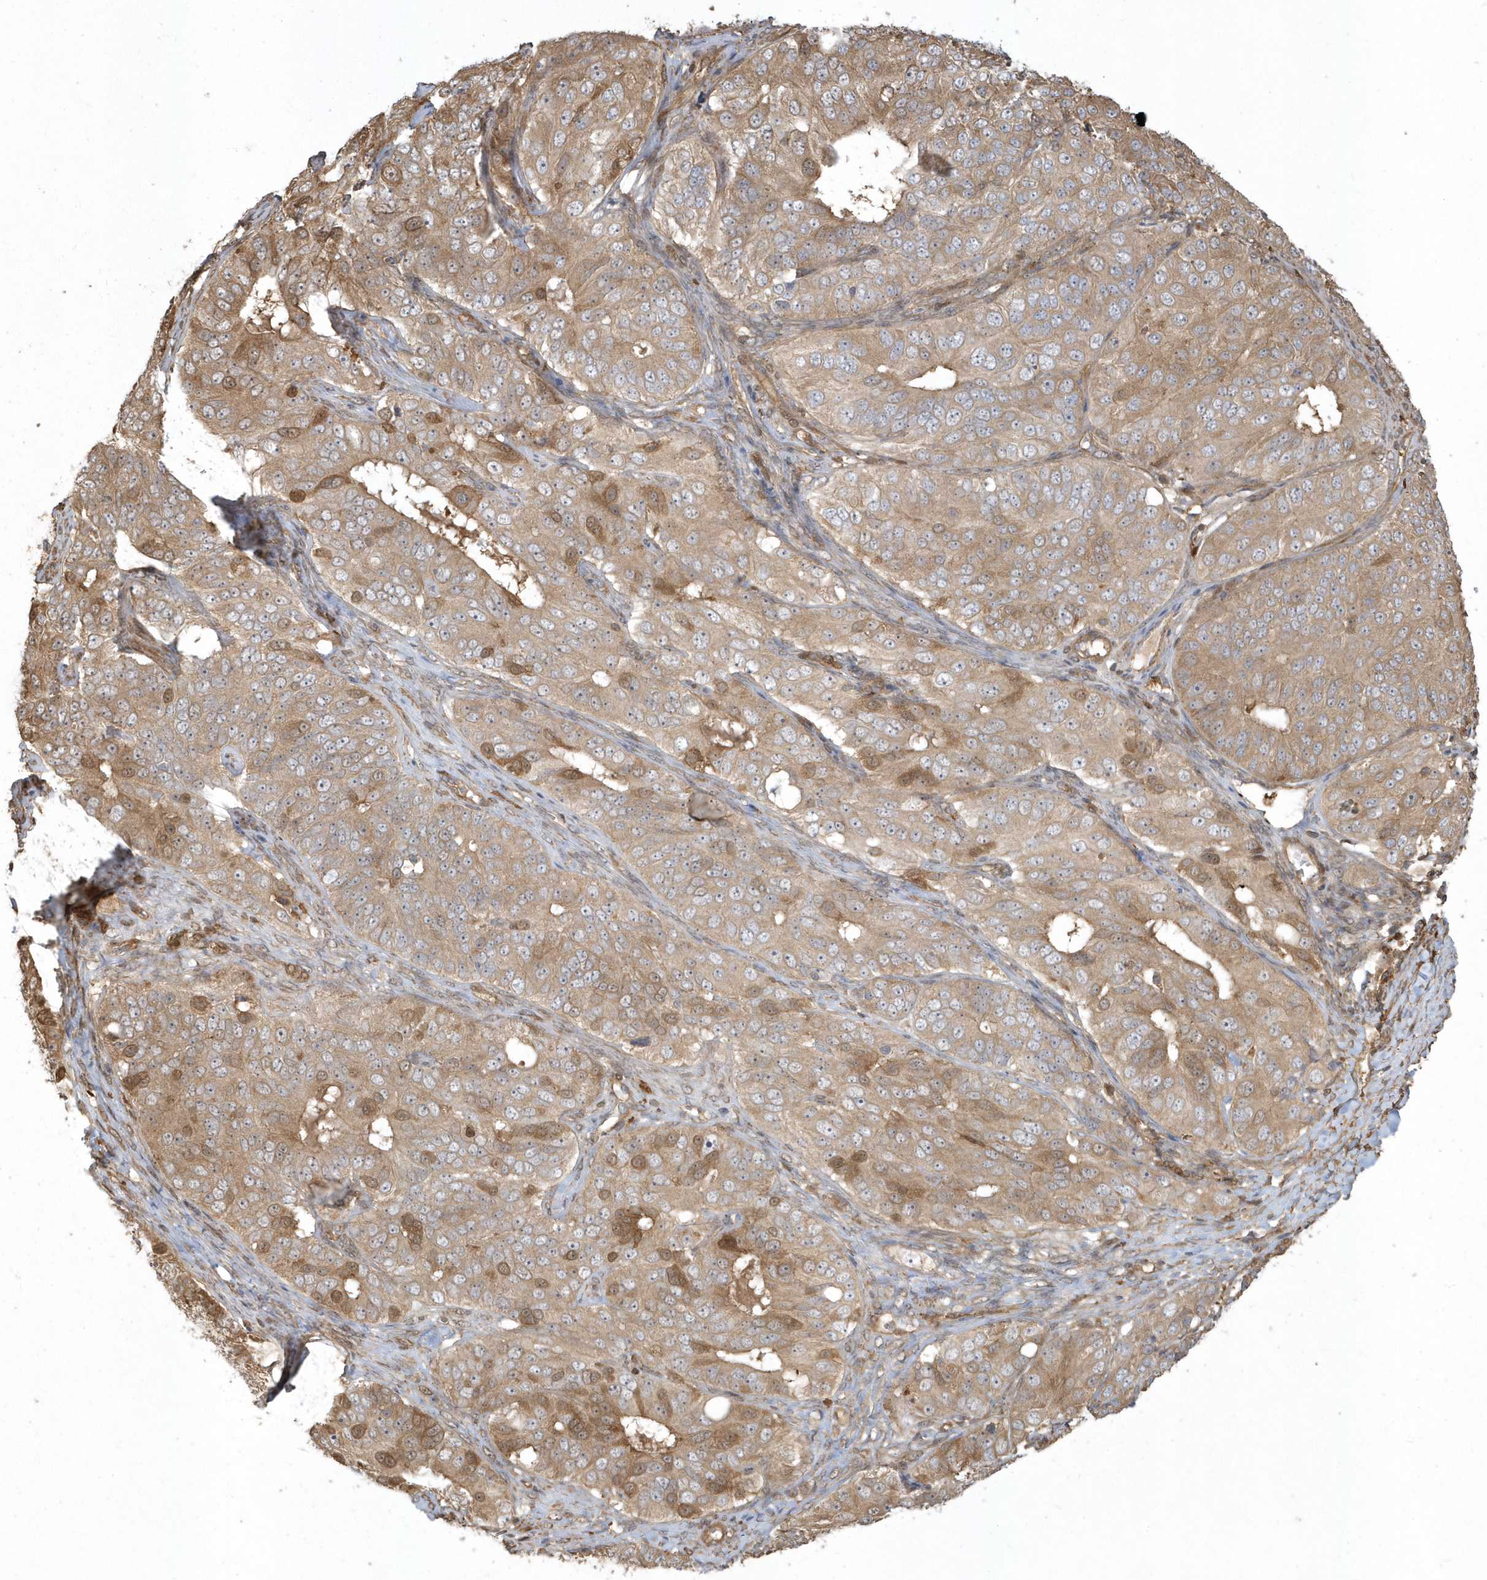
{"staining": {"intensity": "moderate", "quantity": "25%-75%", "location": "cytoplasmic/membranous"}, "tissue": "ovarian cancer", "cell_type": "Tumor cells", "image_type": "cancer", "snomed": [{"axis": "morphology", "description": "Carcinoma, endometroid"}, {"axis": "topography", "description": "Ovary"}], "caption": "There is medium levels of moderate cytoplasmic/membranous staining in tumor cells of ovarian endometroid carcinoma, as demonstrated by immunohistochemical staining (brown color).", "gene": "HNMT", "patient": {"sex": "female", "age": 51}}